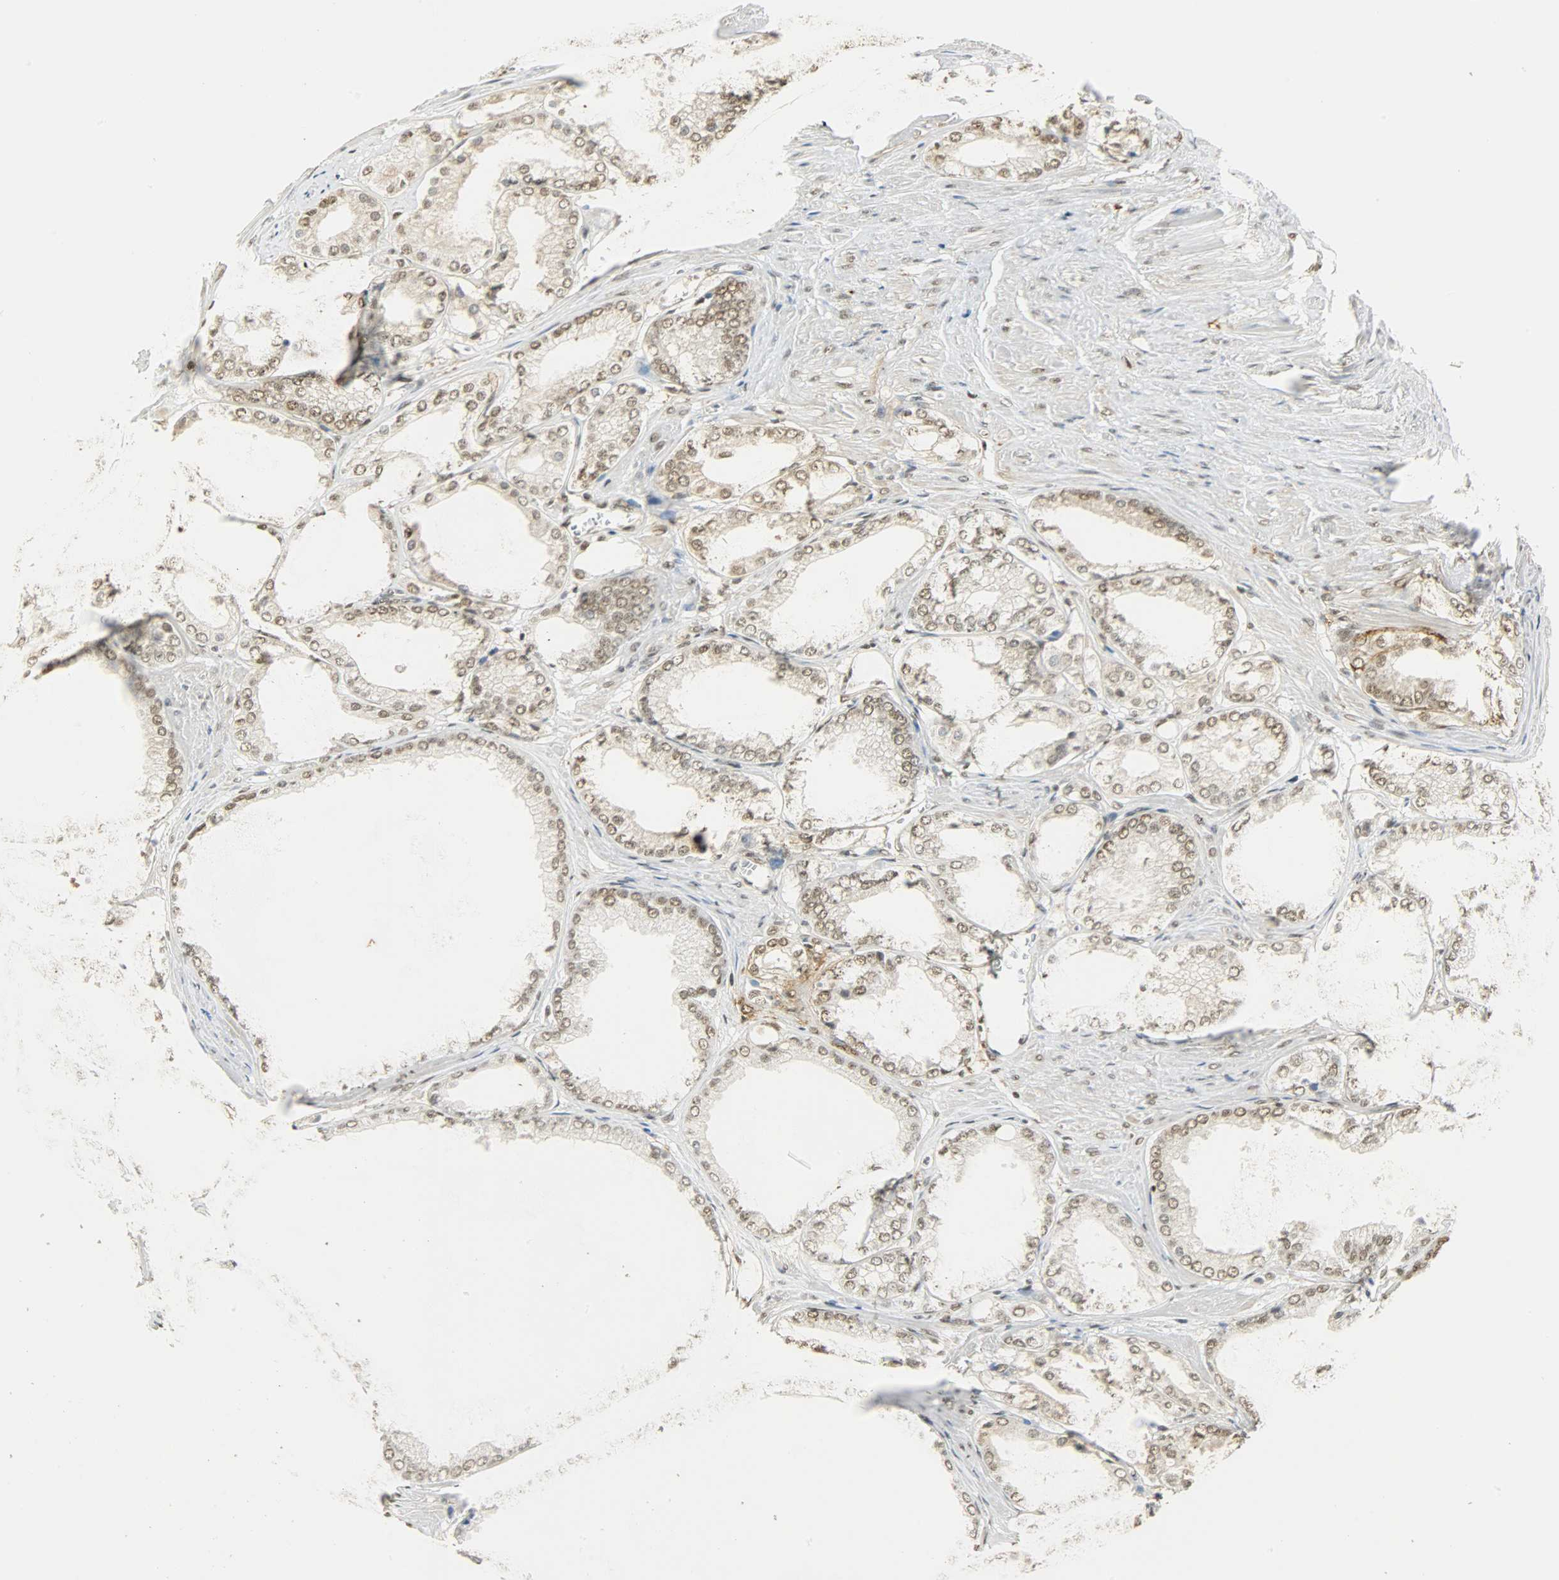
{"staining": {"intensity": "weak", "quantity": ">75%", "location": "nuclear"}, "tissue": "prostate cancer", "cell_type": "Tumor cells", "image_type": "cancer", "snomed": [{"axis": "morphology", "description": "Adenocarcinoma, High grade"}, {"axis": "topography", "description": "Prostate"}], "caption": "The photomicrograph demonstrates immunohistochemical staining of adenocarcinoma (high-grade) (prostate). There is weak nuclear positivity is appreciated in about >75% of tumor cells.", "gene": "NGFR", "patient": {"sex": "male", "age": 61}}